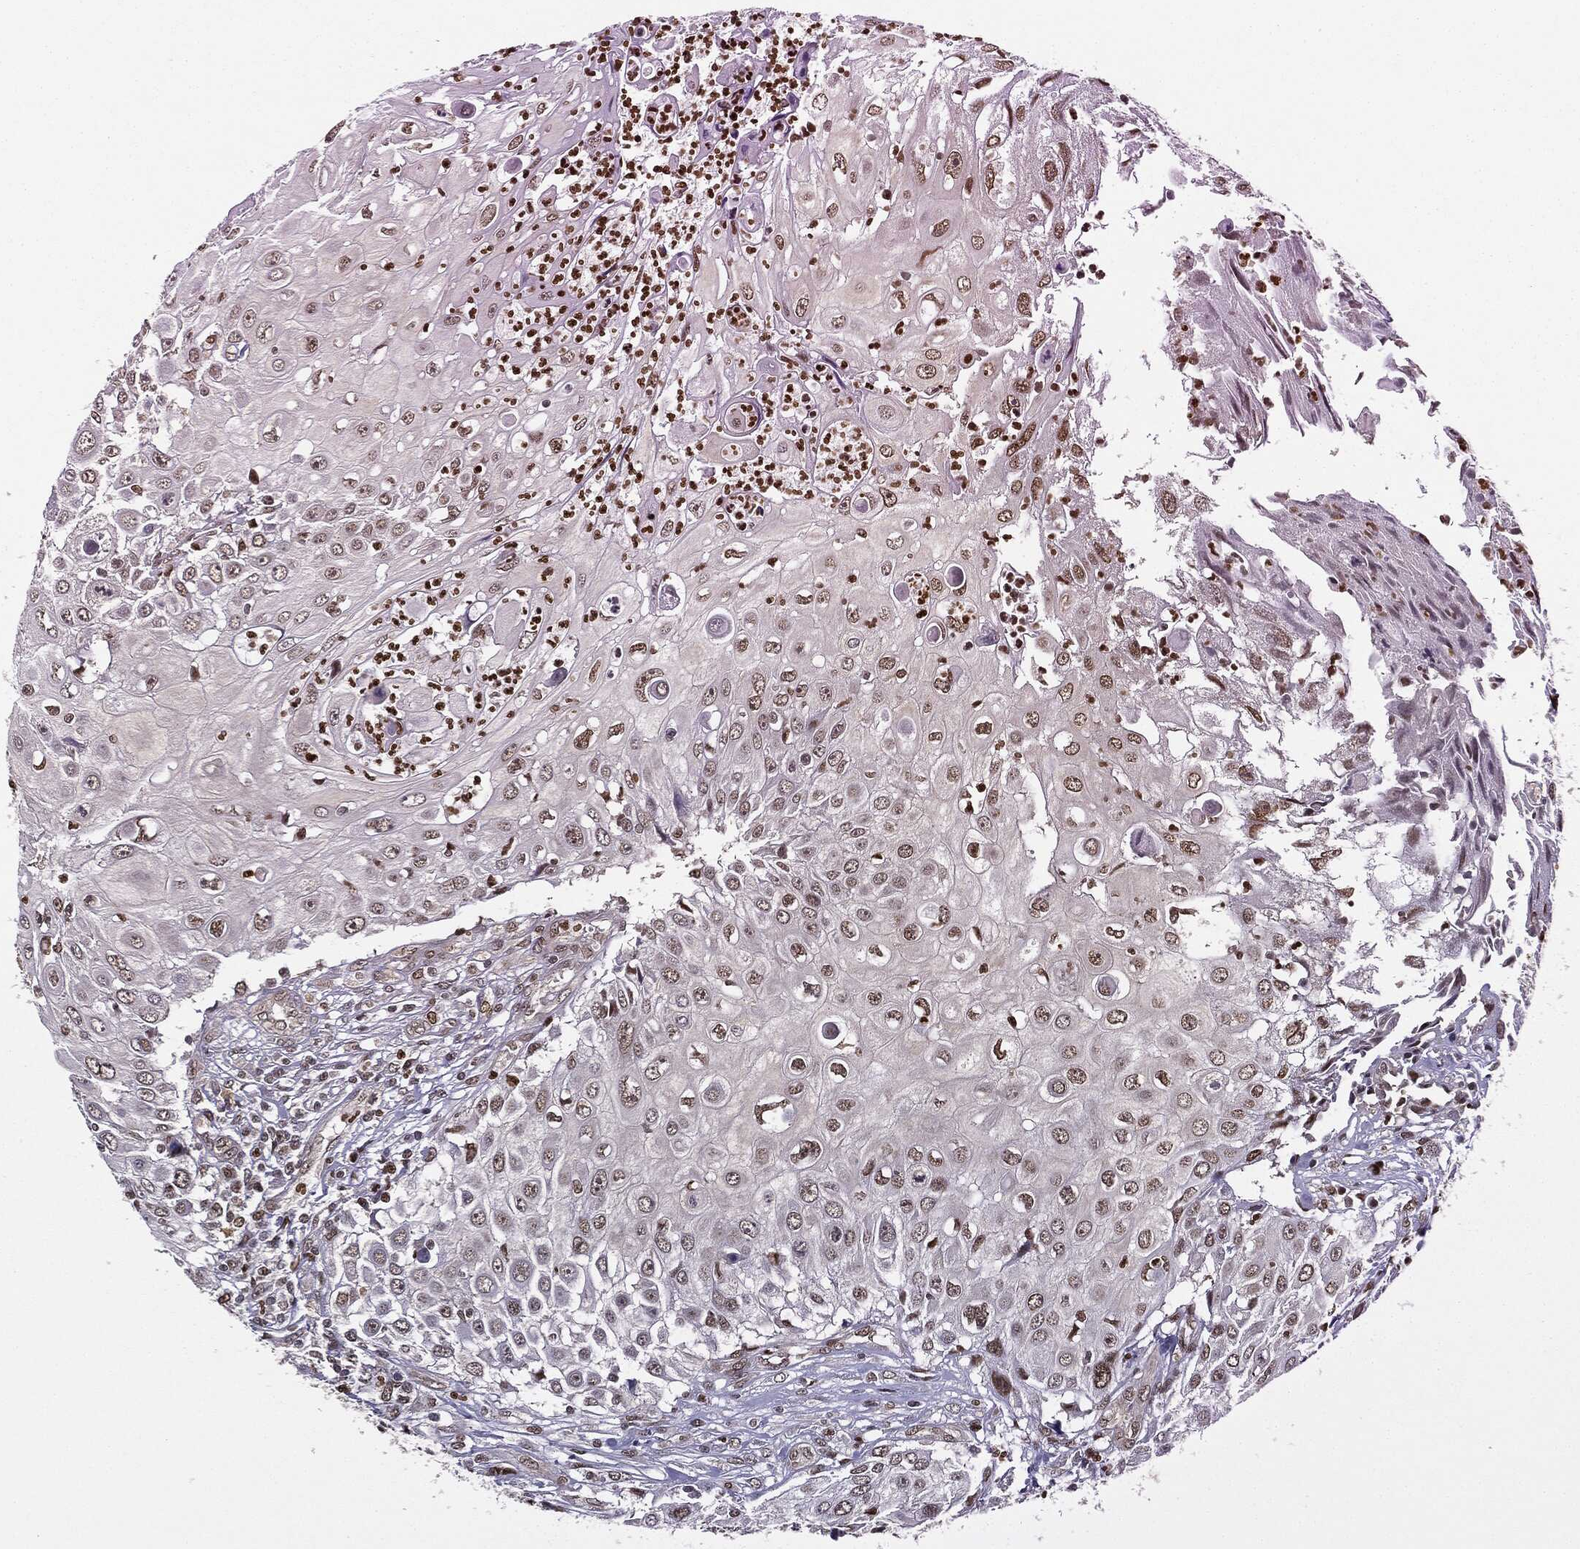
{"staining": {"intensity": "weak", "quantity": "25%-75%", "location": "nuclear"}, "tissue": "urothelial cancer", "cell_type": "Tumor cells", "image_type": "cancer", "snomed": [{"axis": "morphology", "description": "Urothelial carcinoma, High grade"}, {"axis": "topography", "description": "Urinary bladder"}], "caption": "An image of urothelial carcinoma (high-grade) stained for a protein demonstrates weak nuclear brown staining in tumor cells.", "gene": "TBC1D22A", "patient": {"sex": "female", "age": 79}}